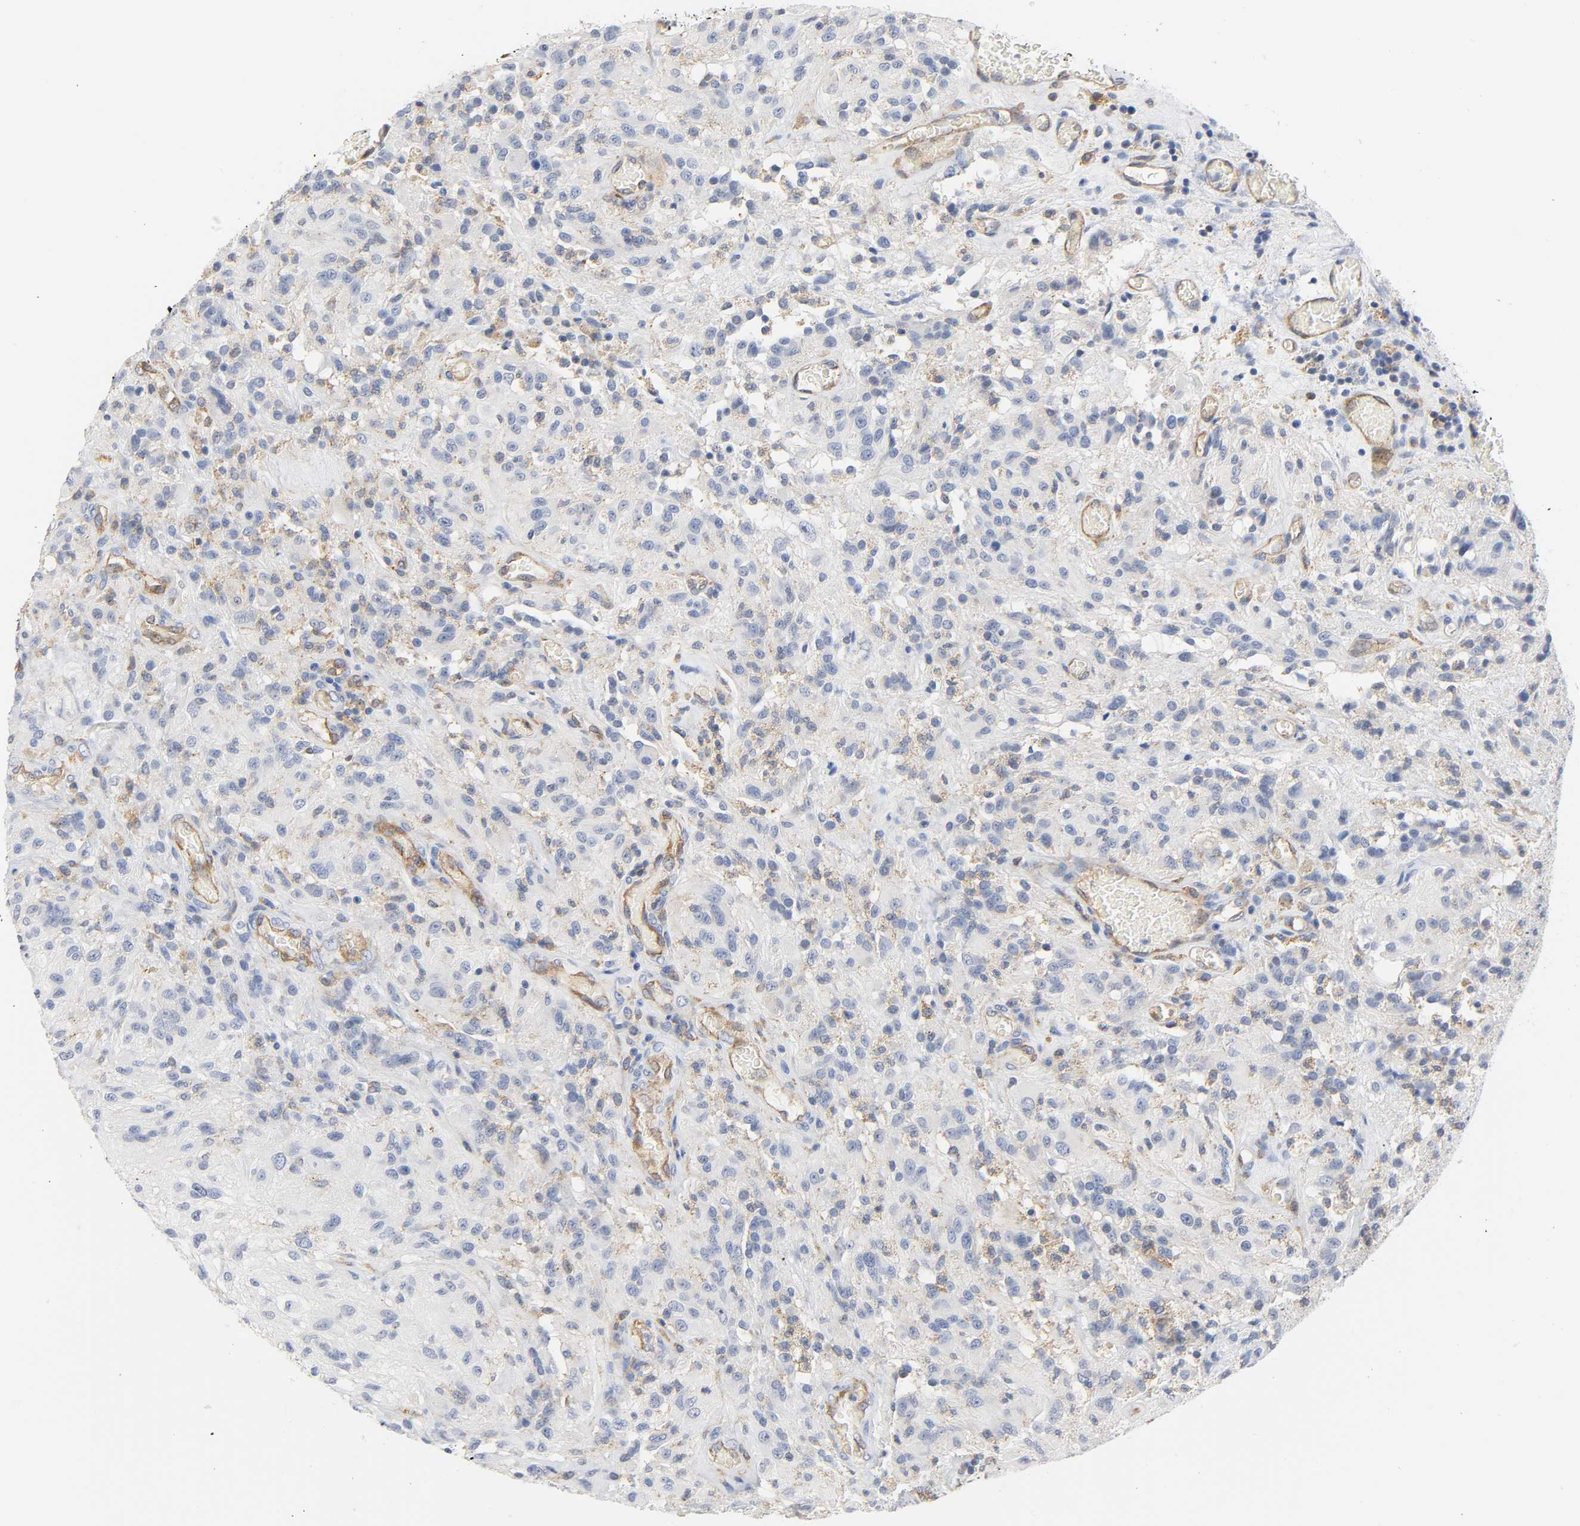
{"staining": {"intensity": "moderate", "quantity": "<25%", "location": "cytoplasmic/membranous"}, "tissue": "glioma", "cell_type": "Tumor cells", "image_type": "cancer", "snomed": [{"axis": "morphology", "description": "Normal tissue, NOS"}, {"axis": "morphology", "description": "Glioma, malignant, High grade"}, {"axis": "topography", "description": "Cerebral cortex"}], "caption": "An immunohistochemistry histopathology image of tumor tissue is shown. Protein staining in brown labels moderate cytoplasmic/membranous positivity in malignant high-grade glioma within tumor cells.", "gene": "CD2AP", "patient": {"sex": "male", "age": 56}}